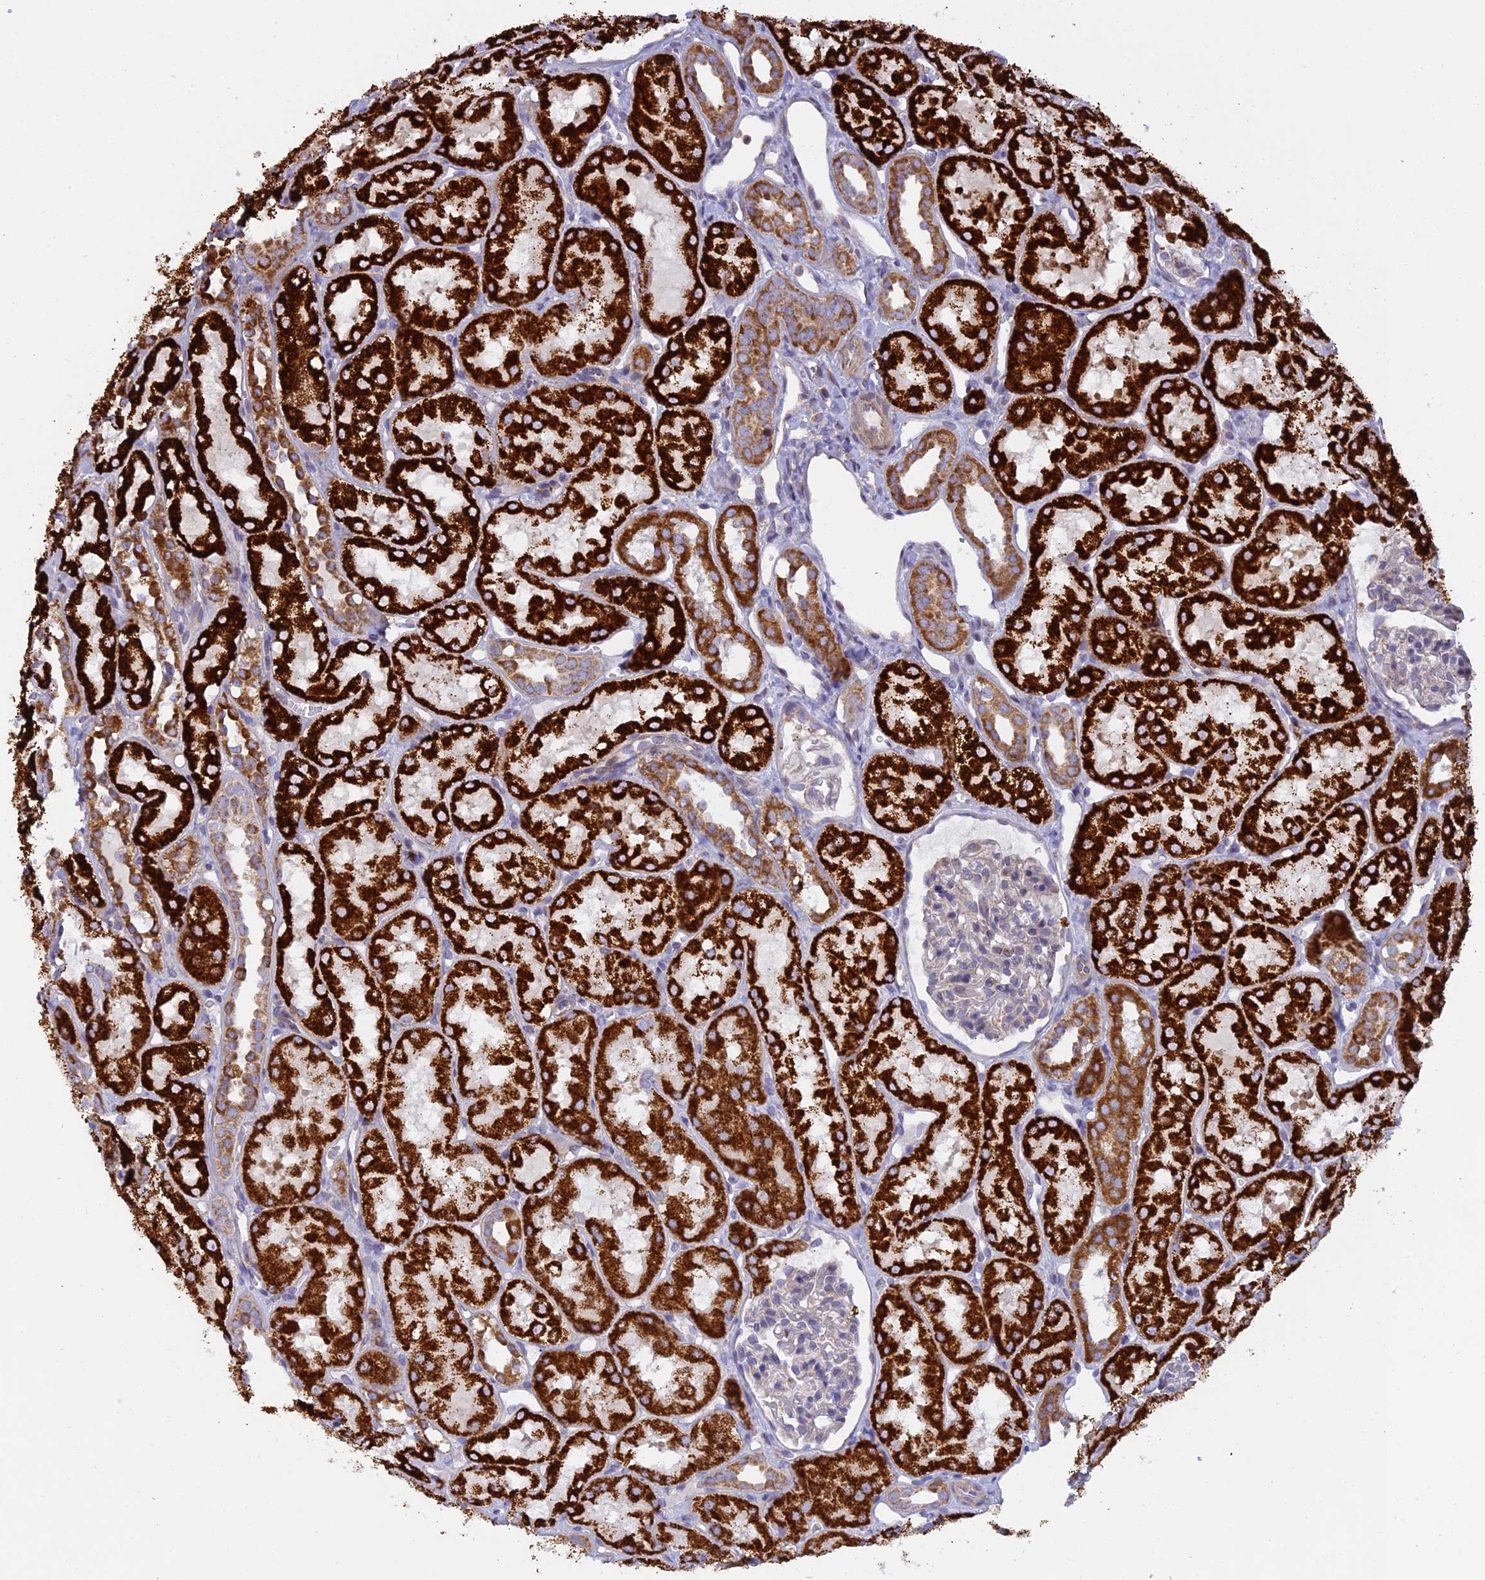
{"staining": {"intensity": "moderate", "quantity": "<25%", "location": "cytoplasmic/membranous"}, "tissue": "kidney", "cell_type": "Cells in glomeruli", "image_type": "normal", "snomed": [{"axis": "morphology", "description": "Normal tissue, NOS"}, {"axis": "topography", "description": "Kidney"}, {"axis": "topography", "description": "Urinary bladder"}], "caption": "Protein expression analysis of normal kidney displays moderate cytoplasmic/membranous staining in approximately <25% of cells in glomeruli.", "gene": "CLCN7", "patient": {"sex": "male", "age": 16}}